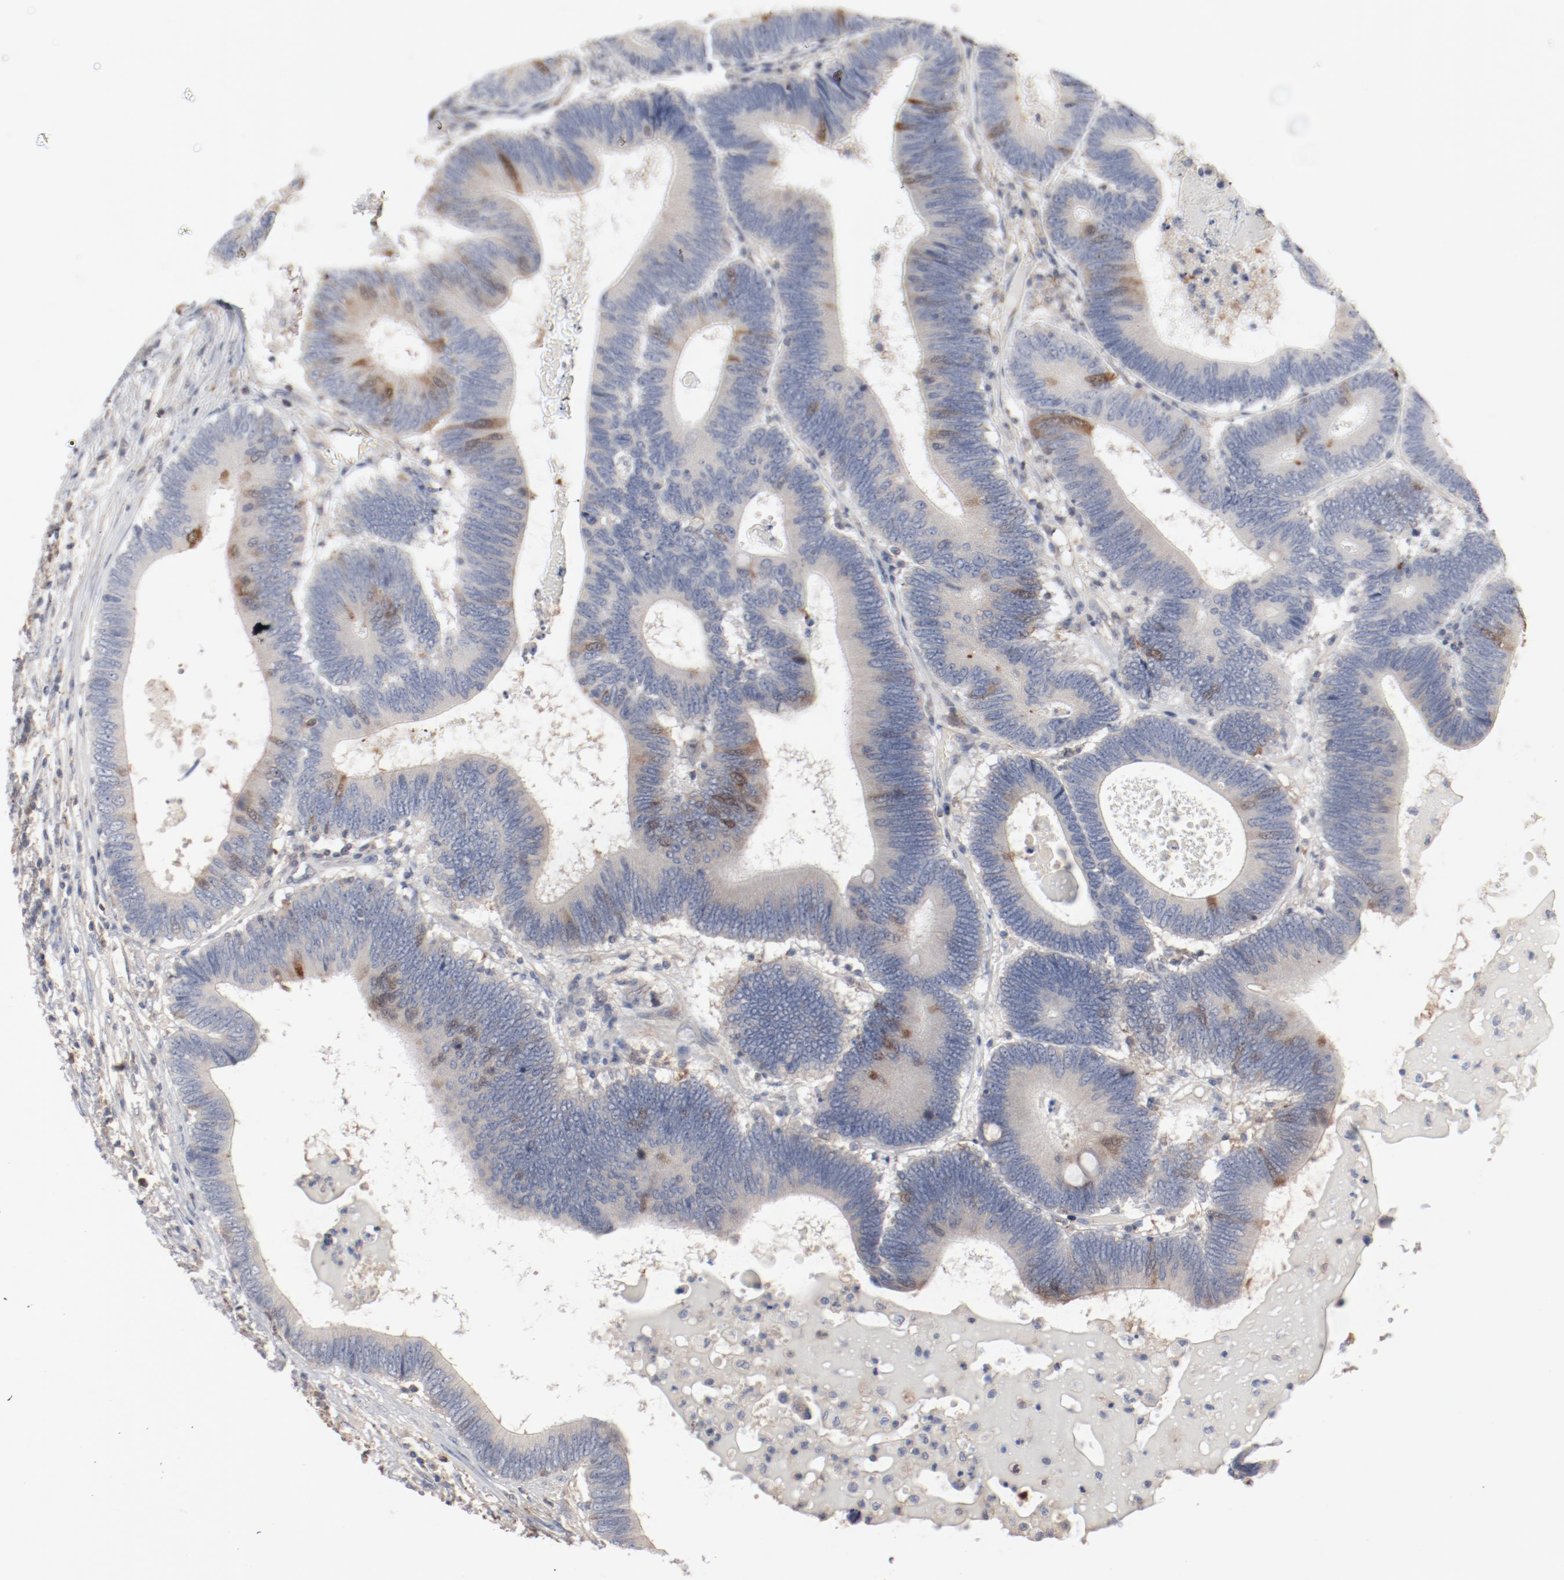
{"staining": {"intensity": "moderate", "quantity": "25%-75%", "location": "cytoplasmic/membranous,nuclear"}, "tissue": "colorectal cancer", "cell_type": "Tumor cells", "image_type": "cancer", "snomed": [{"axis": "morphology", "description": "Adenocarcinoma, NOS"}, {"axis": "topography", "description": "Colon"}], "caption": "This is a photomicrograph of IHC staining of colorectal cancer (adenocarcinoma), which shows moderate positivity in the cytoplasmic/membranous and nuclear of tumor cells.", "gene": "CDK1", "patient": {"sex": "female", "age": 78}}